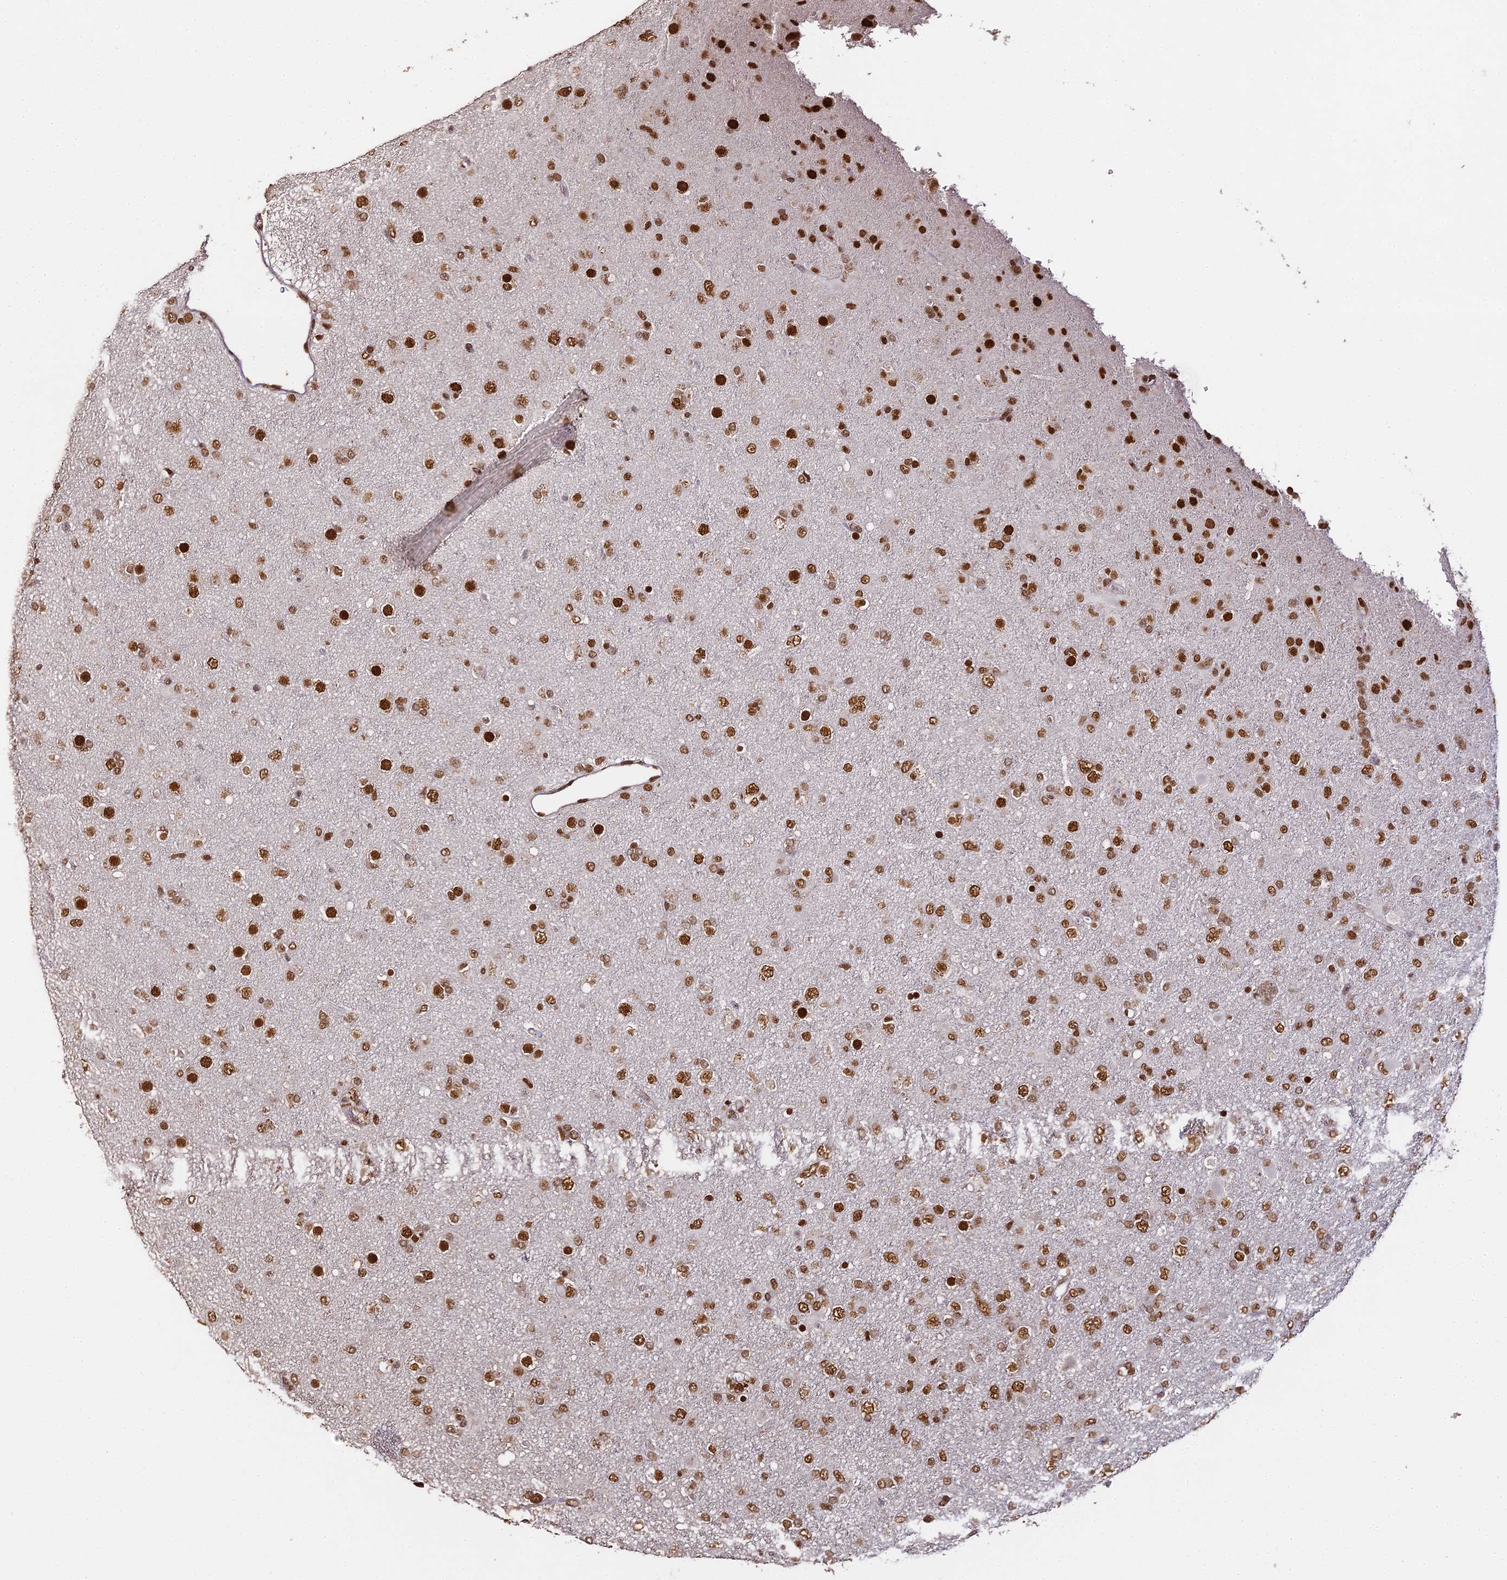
{"staining": {"intensity": "strong", "quantity": ">75%", "location": "nuclear"}, "tissue": "glioma", "cell_type": "Tumor cells", "image_type": "cancer", "snomed": [{"axis": "morphology", "description": "Glioma, malignant, Low grade"}, {"axis": "topography", "description": "Brain"}], "caption": "Malignant glioma (low-grade) stained with immunohistochemistry demonstrates strong nuclear staining in approximately >75% of tumor cells.", "gene": "HNRNPA1", "patient": {"sex": "male", "age": 65}}